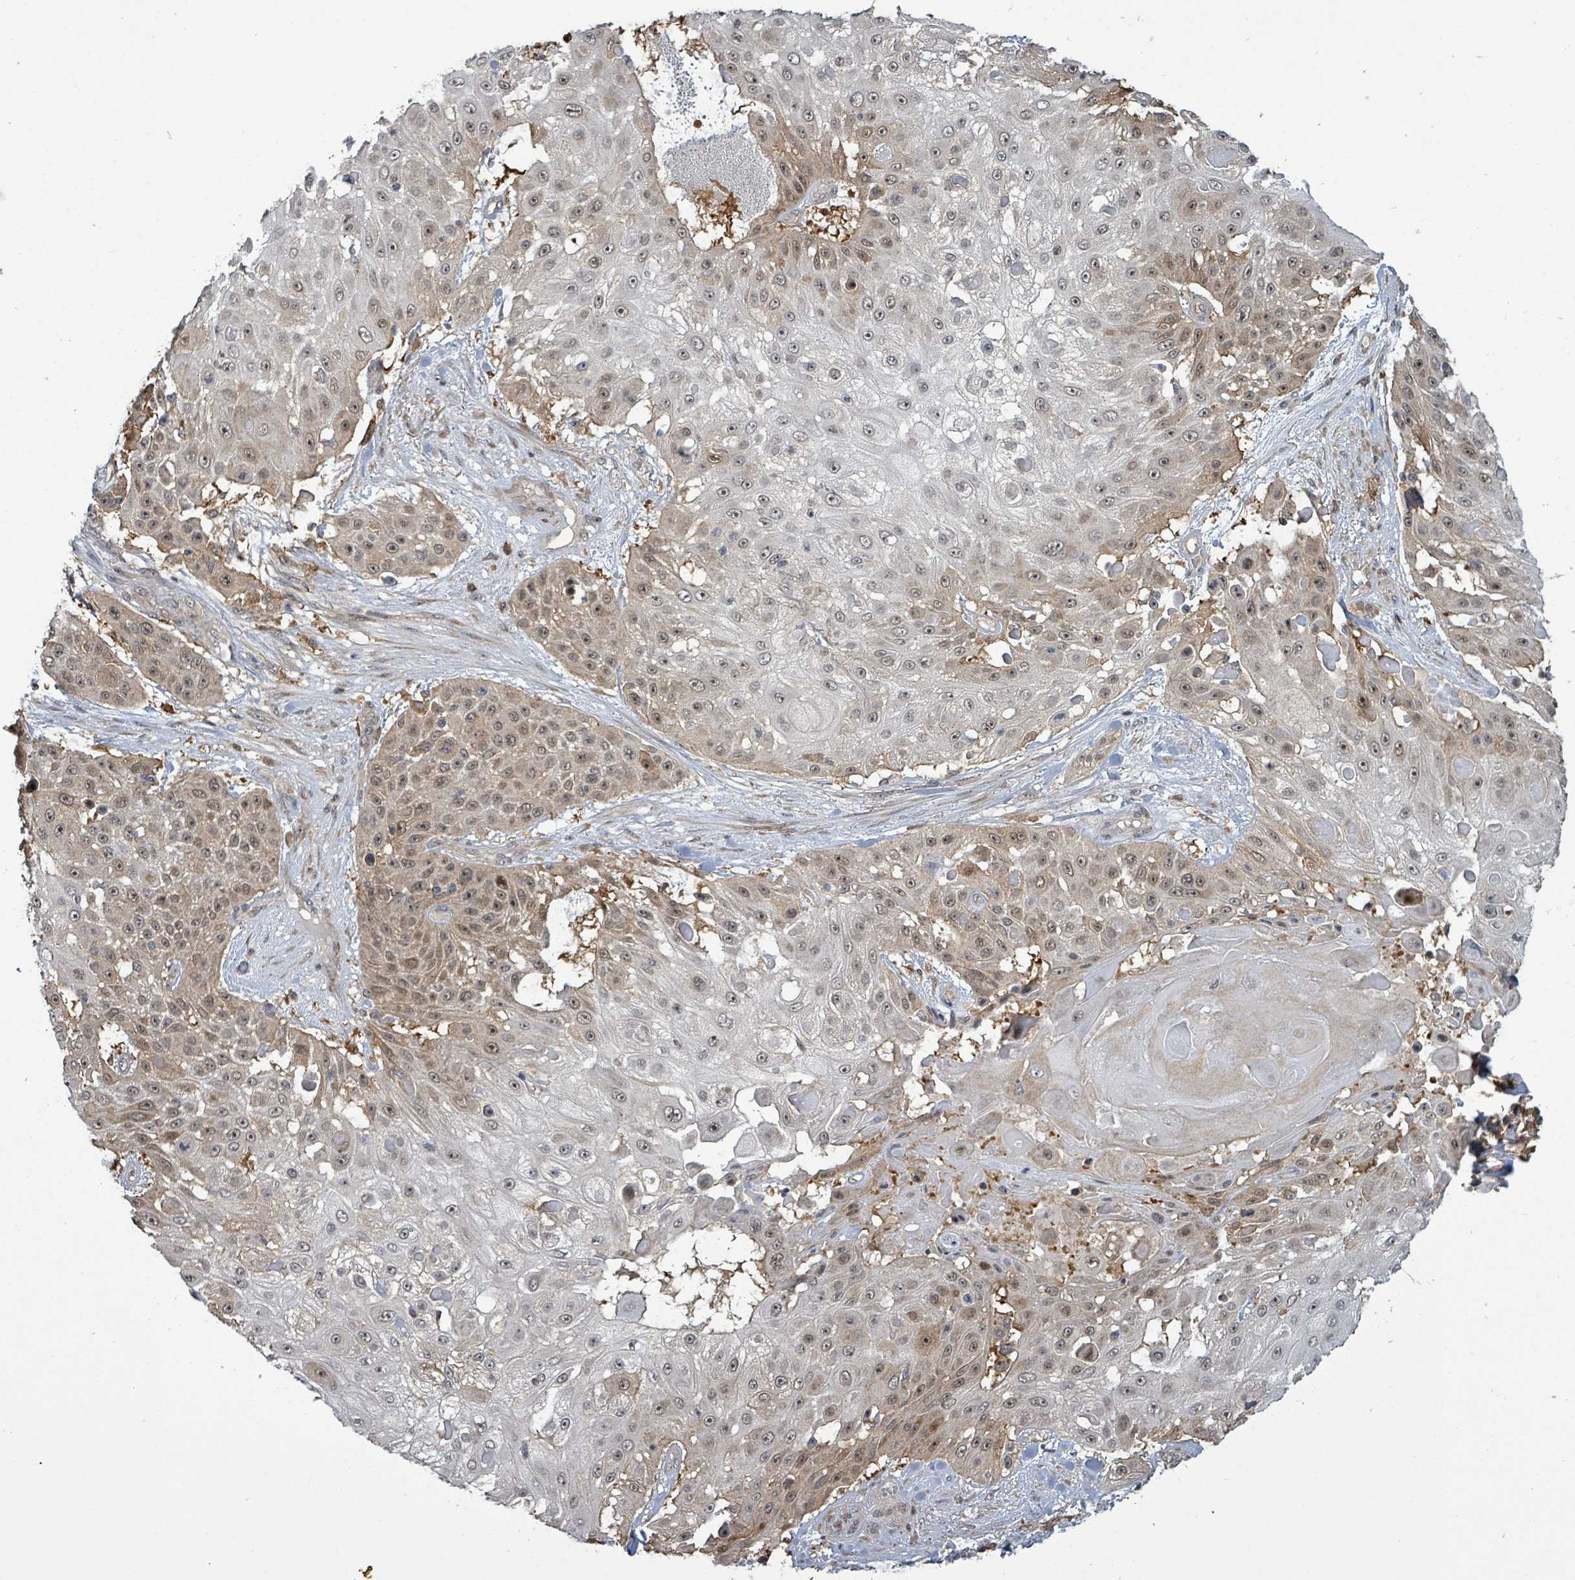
{"staining": {"intensity": "moderate", "quantity": ">75%", "location": "nuclear"}, "tissue": "skin cancer", "cell_type": "Tumor cells", "image_type": "cancer", "snomed": [{"axis": "morphology", "description": "Squamous cell carcinoma, NOS"}, {"axis": "topography", "description": "Skin"}], "caption": "This image exhibits immunohistochemistry (IHC) staining of human skin cancer, with medium moderate nuclear positivity in about >75% of tumor cells.", "gene": "FBXO6", "patient": {"sex": "female", "age": 86}}